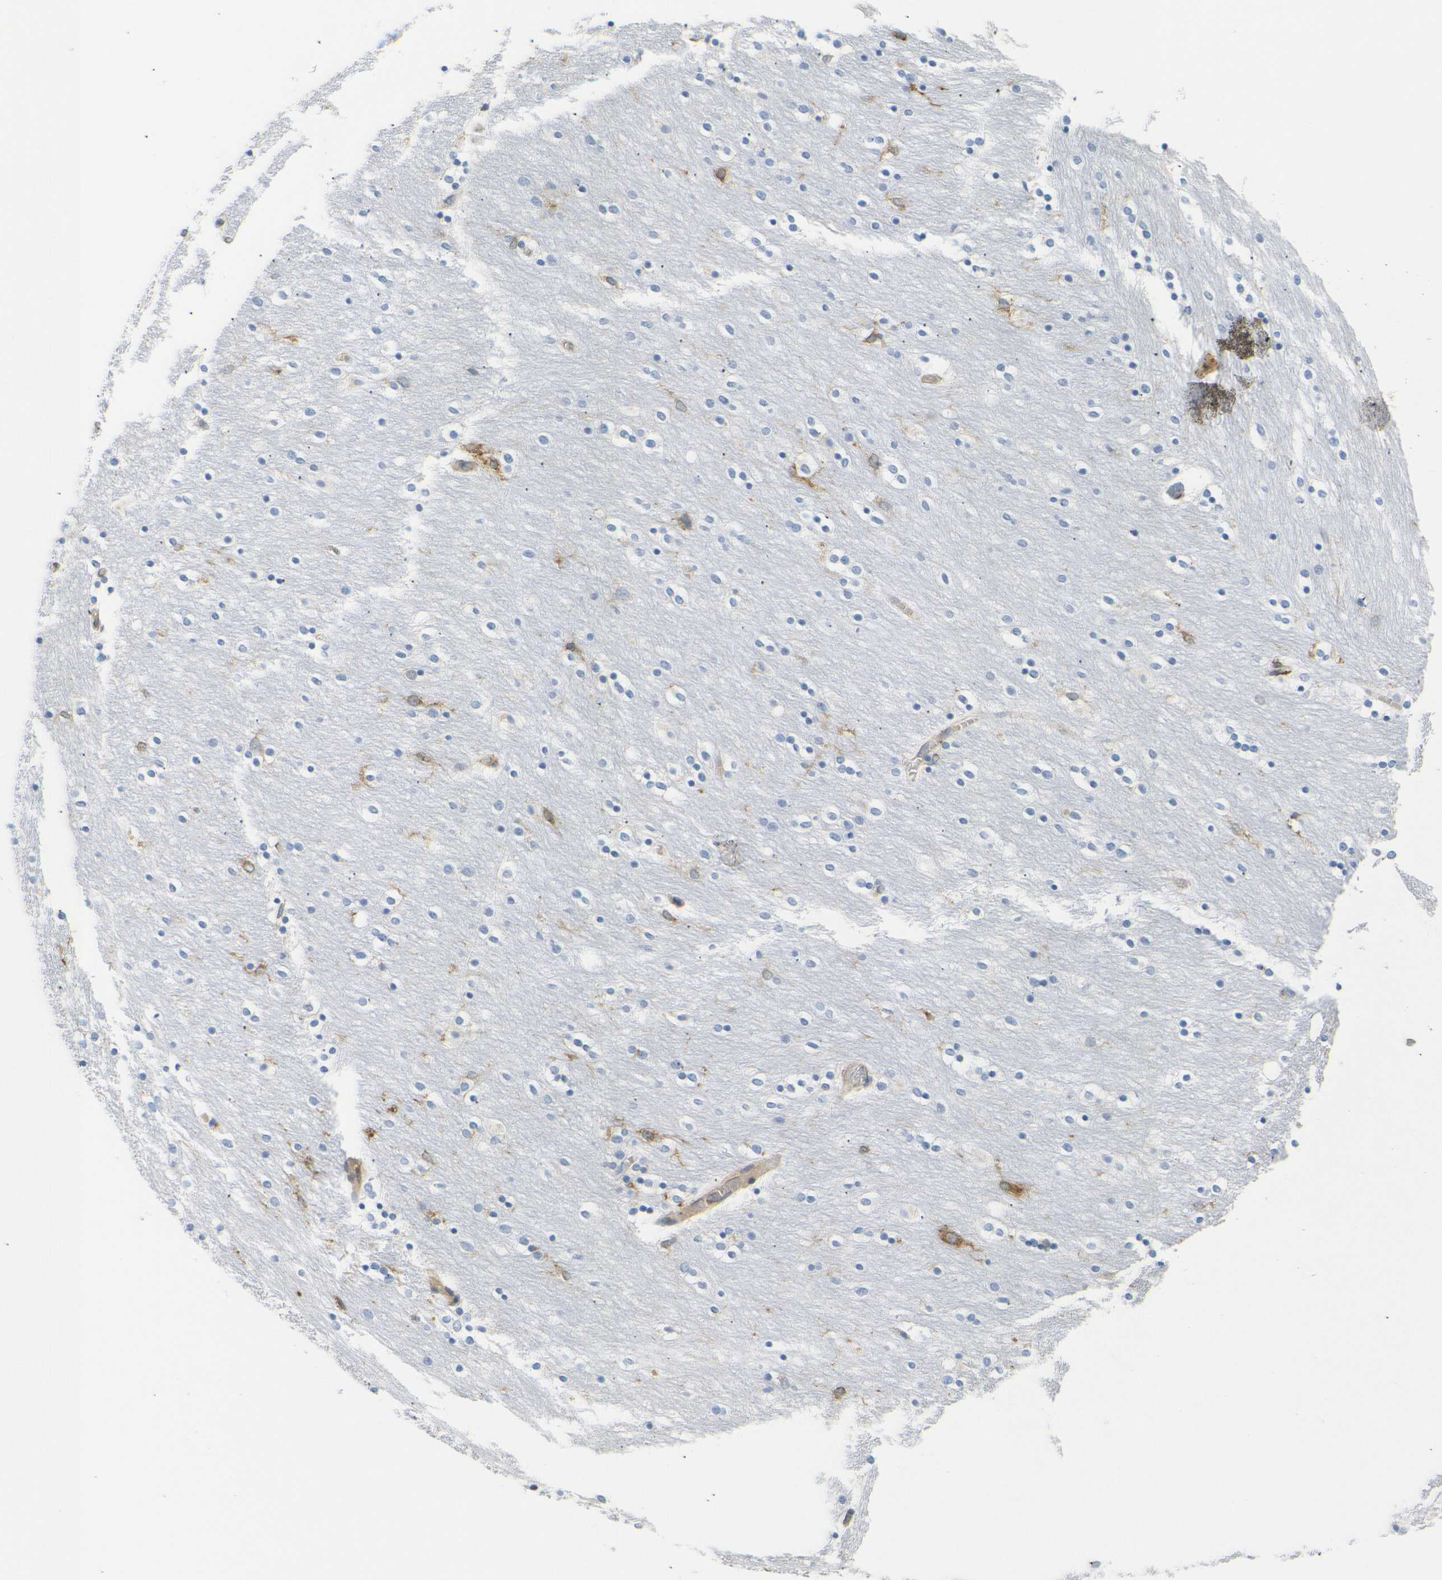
{"staining": {"intensity": "weak", "quantity": "<25%", "location": "cytoplasmic/membranous"}, "tissue": "caudate", "cell_type": "Glial cells", "image_type": "normal", "snomed": [{"axis": "morphology", "description": "Normal tissue, NOS"}, {"axis": "topography", "description": "Lateral ventricle wall"}], "caption": "Glial cells are negative for protein expression in normal human caudate. (Stains: DAB (3,3'-diaminobenzidine) IHC with hematoxylin counter stain, Microscopy: brightfield microscopy at high magnification).", "gene": "HLA", "patient": {"sex": "female", "age": 54}}